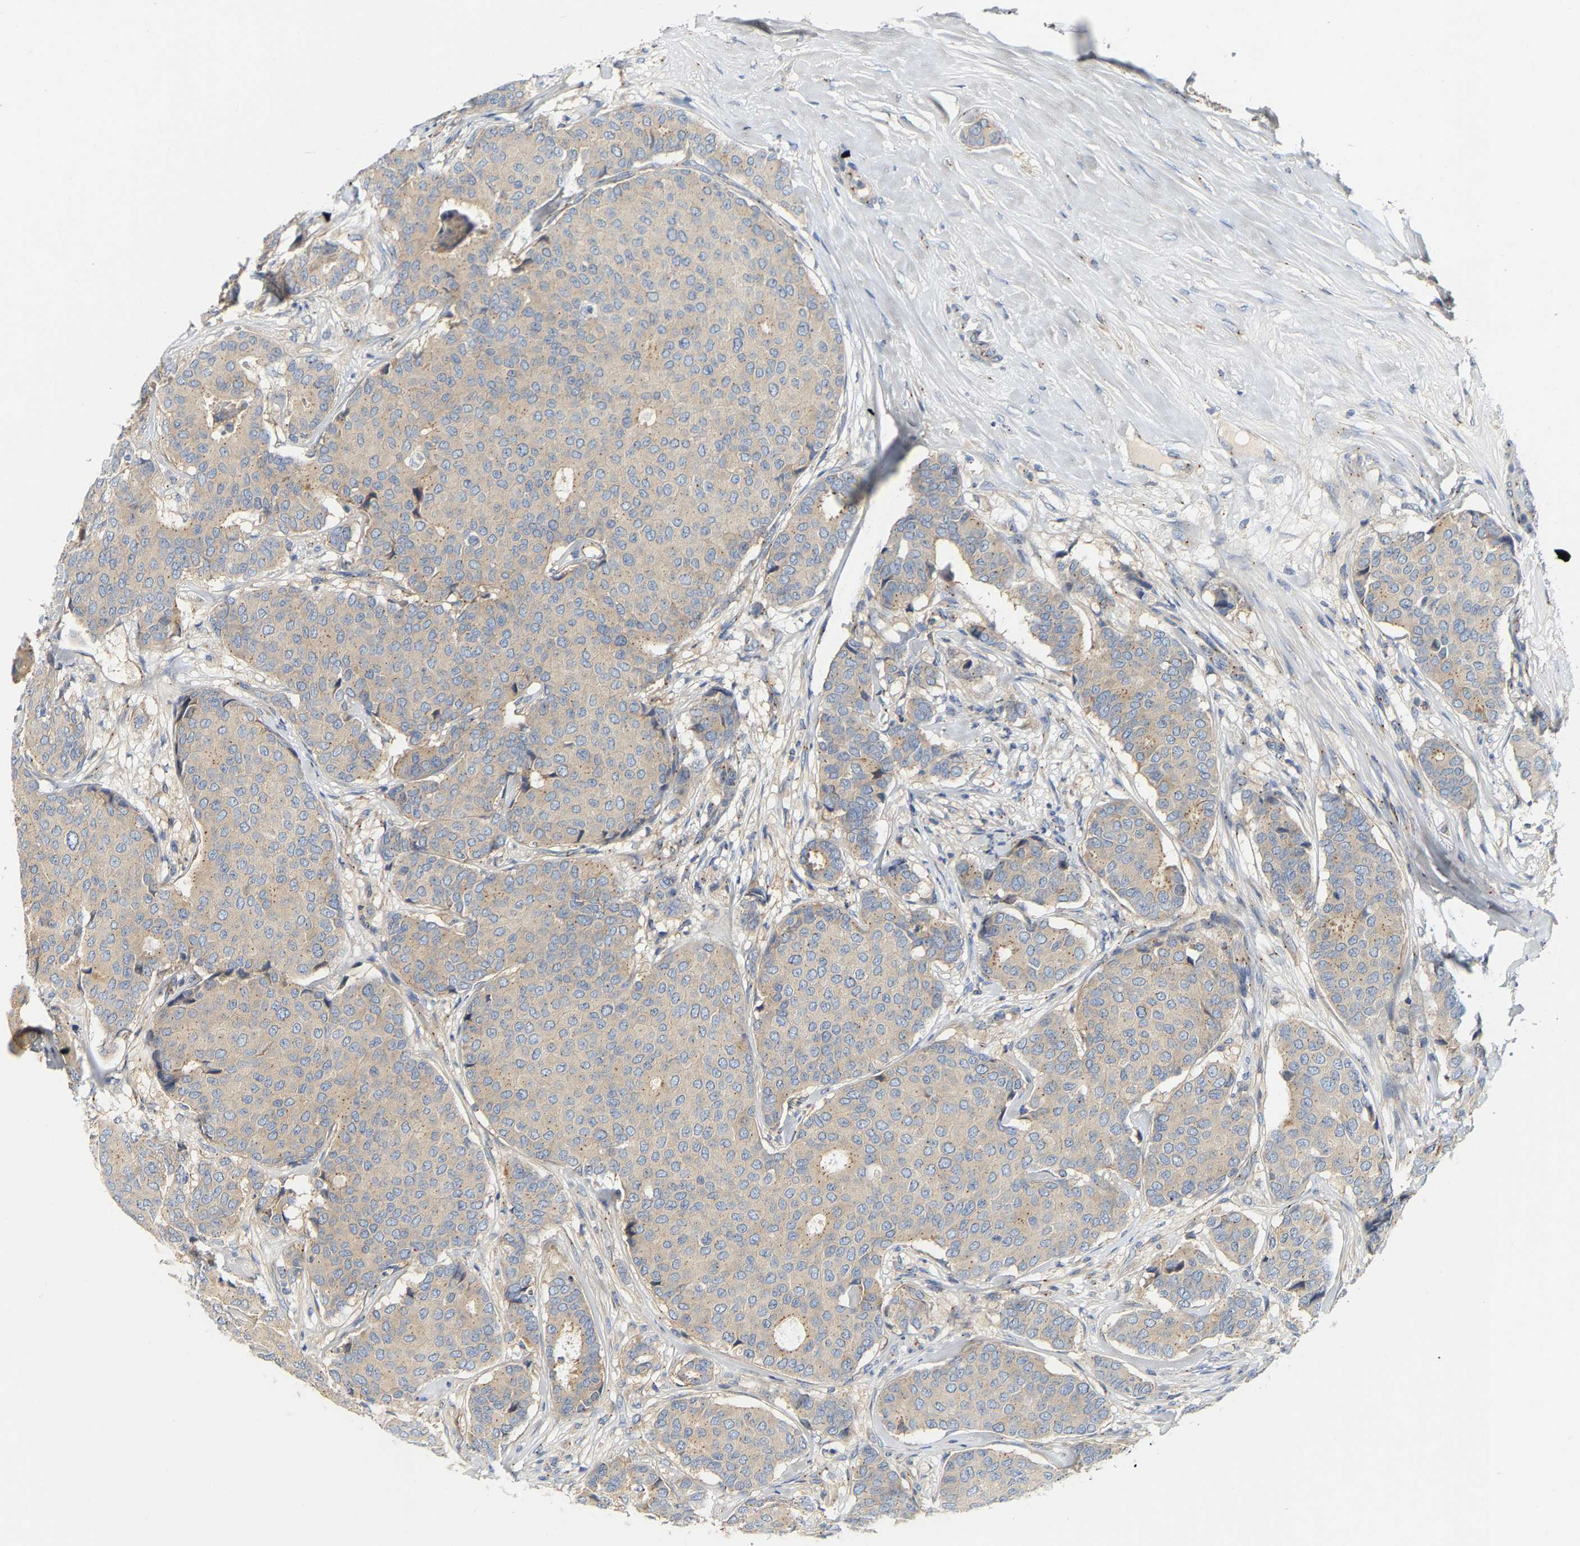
{"staining": {"intensity": "weak", "quantity": "25%-75%", "location": "cytoplasmic/membranous"}, "tissue": "breast cancer", "cell_type": "Tumor cells", "image_type": "cancer", "snomed": [{"axis": "morphology", "description": "Duct carcinoma"}, {"axis": "topography", "description": "Breast"}], "caption": "This histopathology image demonstrates immunohistochemistry staining of human invasive ductal carcinoma (breast), with low weak cytoplasmic/membranous positivity in approximately 25%-75% of tumor cells.", "gene": "PCNT", "patient": {"sex": "female", "age": 75}}